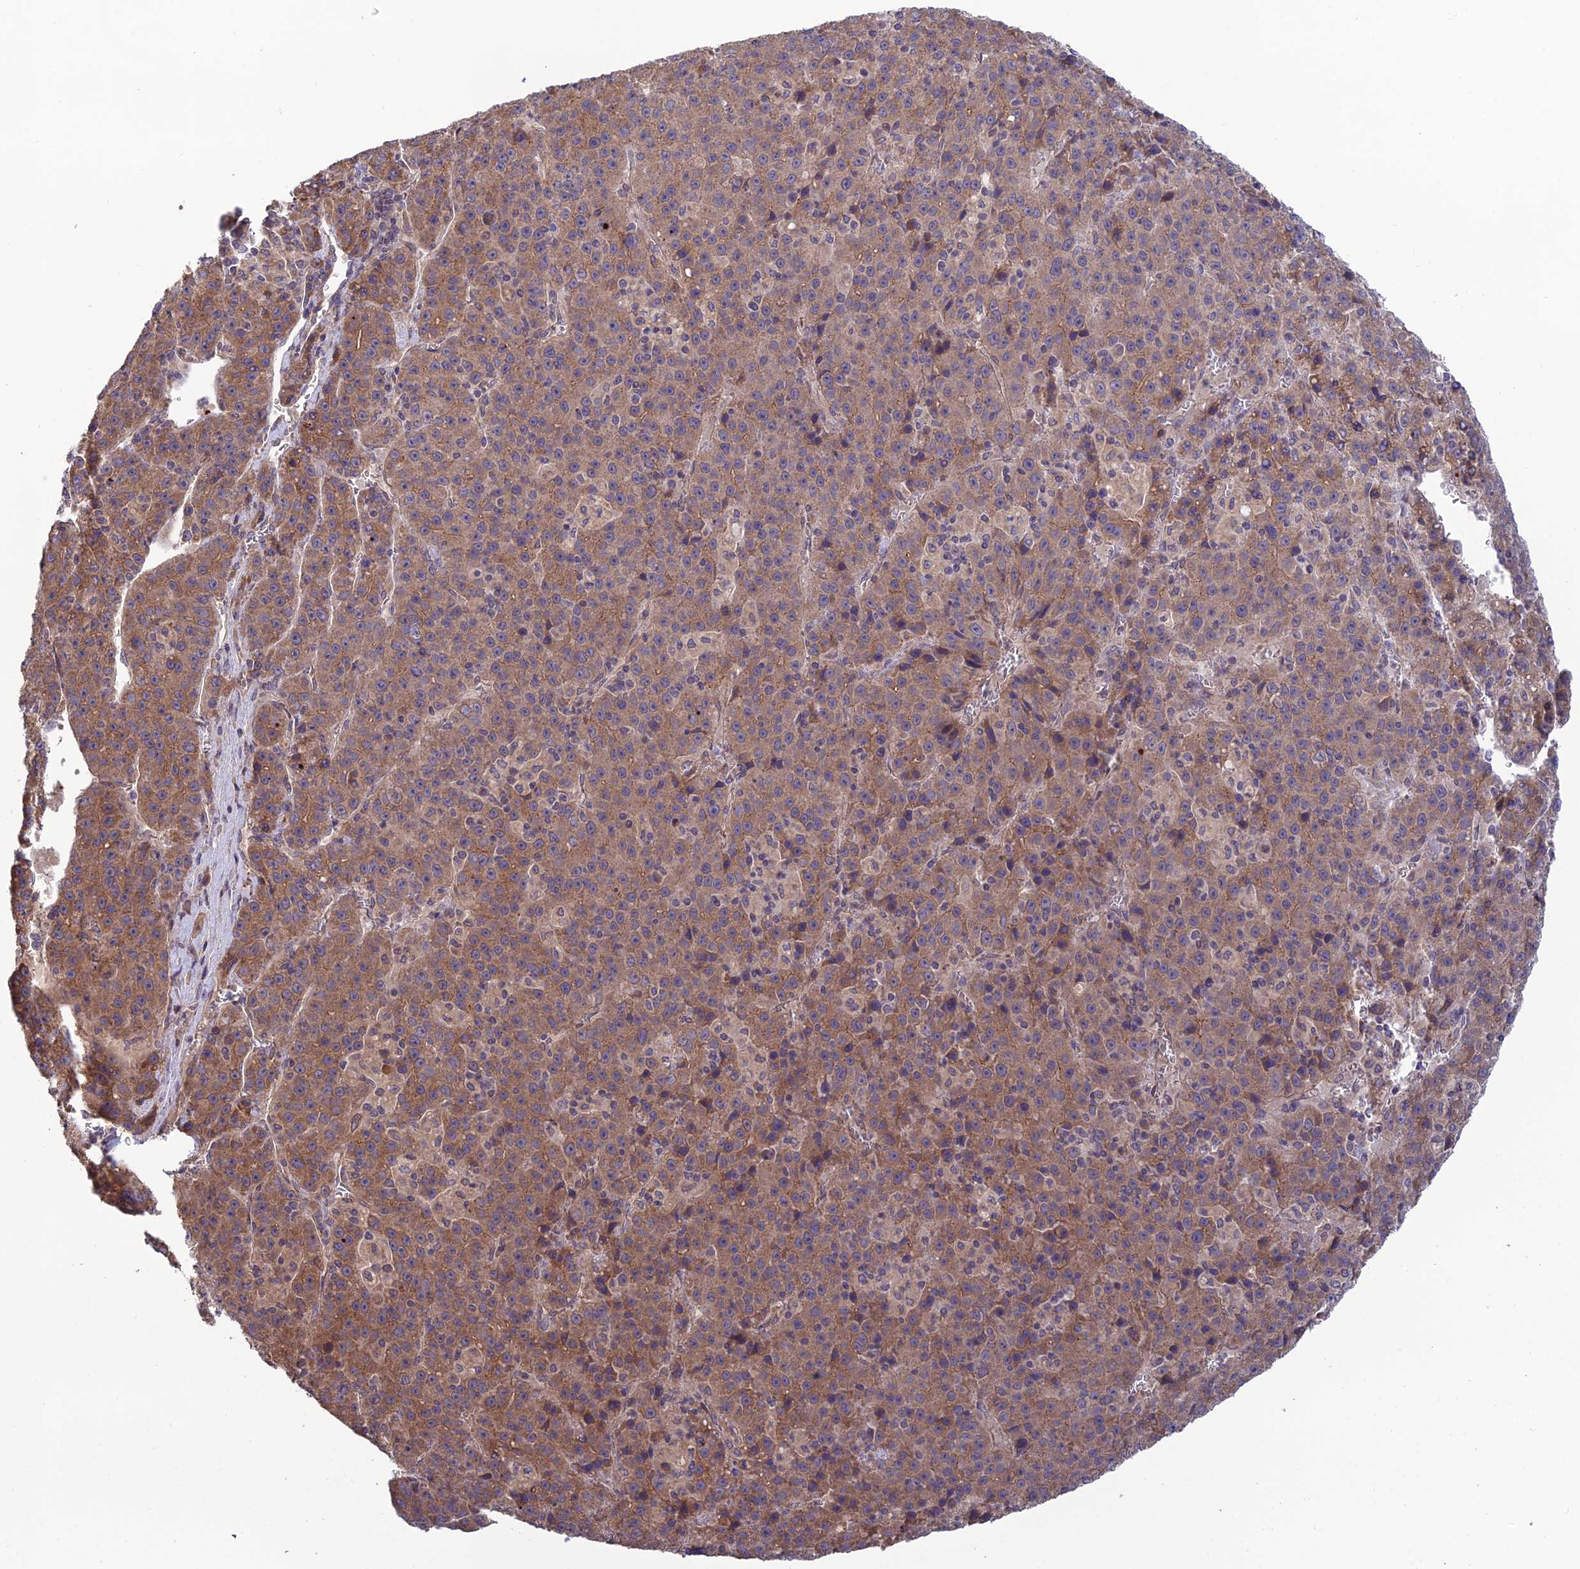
{"staining": {"intensity": "moderate", "quantity": ">75%", "location": "cytoplasmic/membranous"}, "tissue": "liver cancer", "cell_type": "Tumor cells", "image_type": "cancer", "snomed": [{"axis": "morphology", "description": "Carcinoma, Hepatocellular, NOS"}, {"axis": "topography", "description": "Liver"}], "caption": "Liver hepatocellular carcinoma stained for a protein shows moderate cytoplasmic/membranous positivity in tumor cells.", "gene": "MRNIP", "patient": {"sex": "female", "age": 53}}